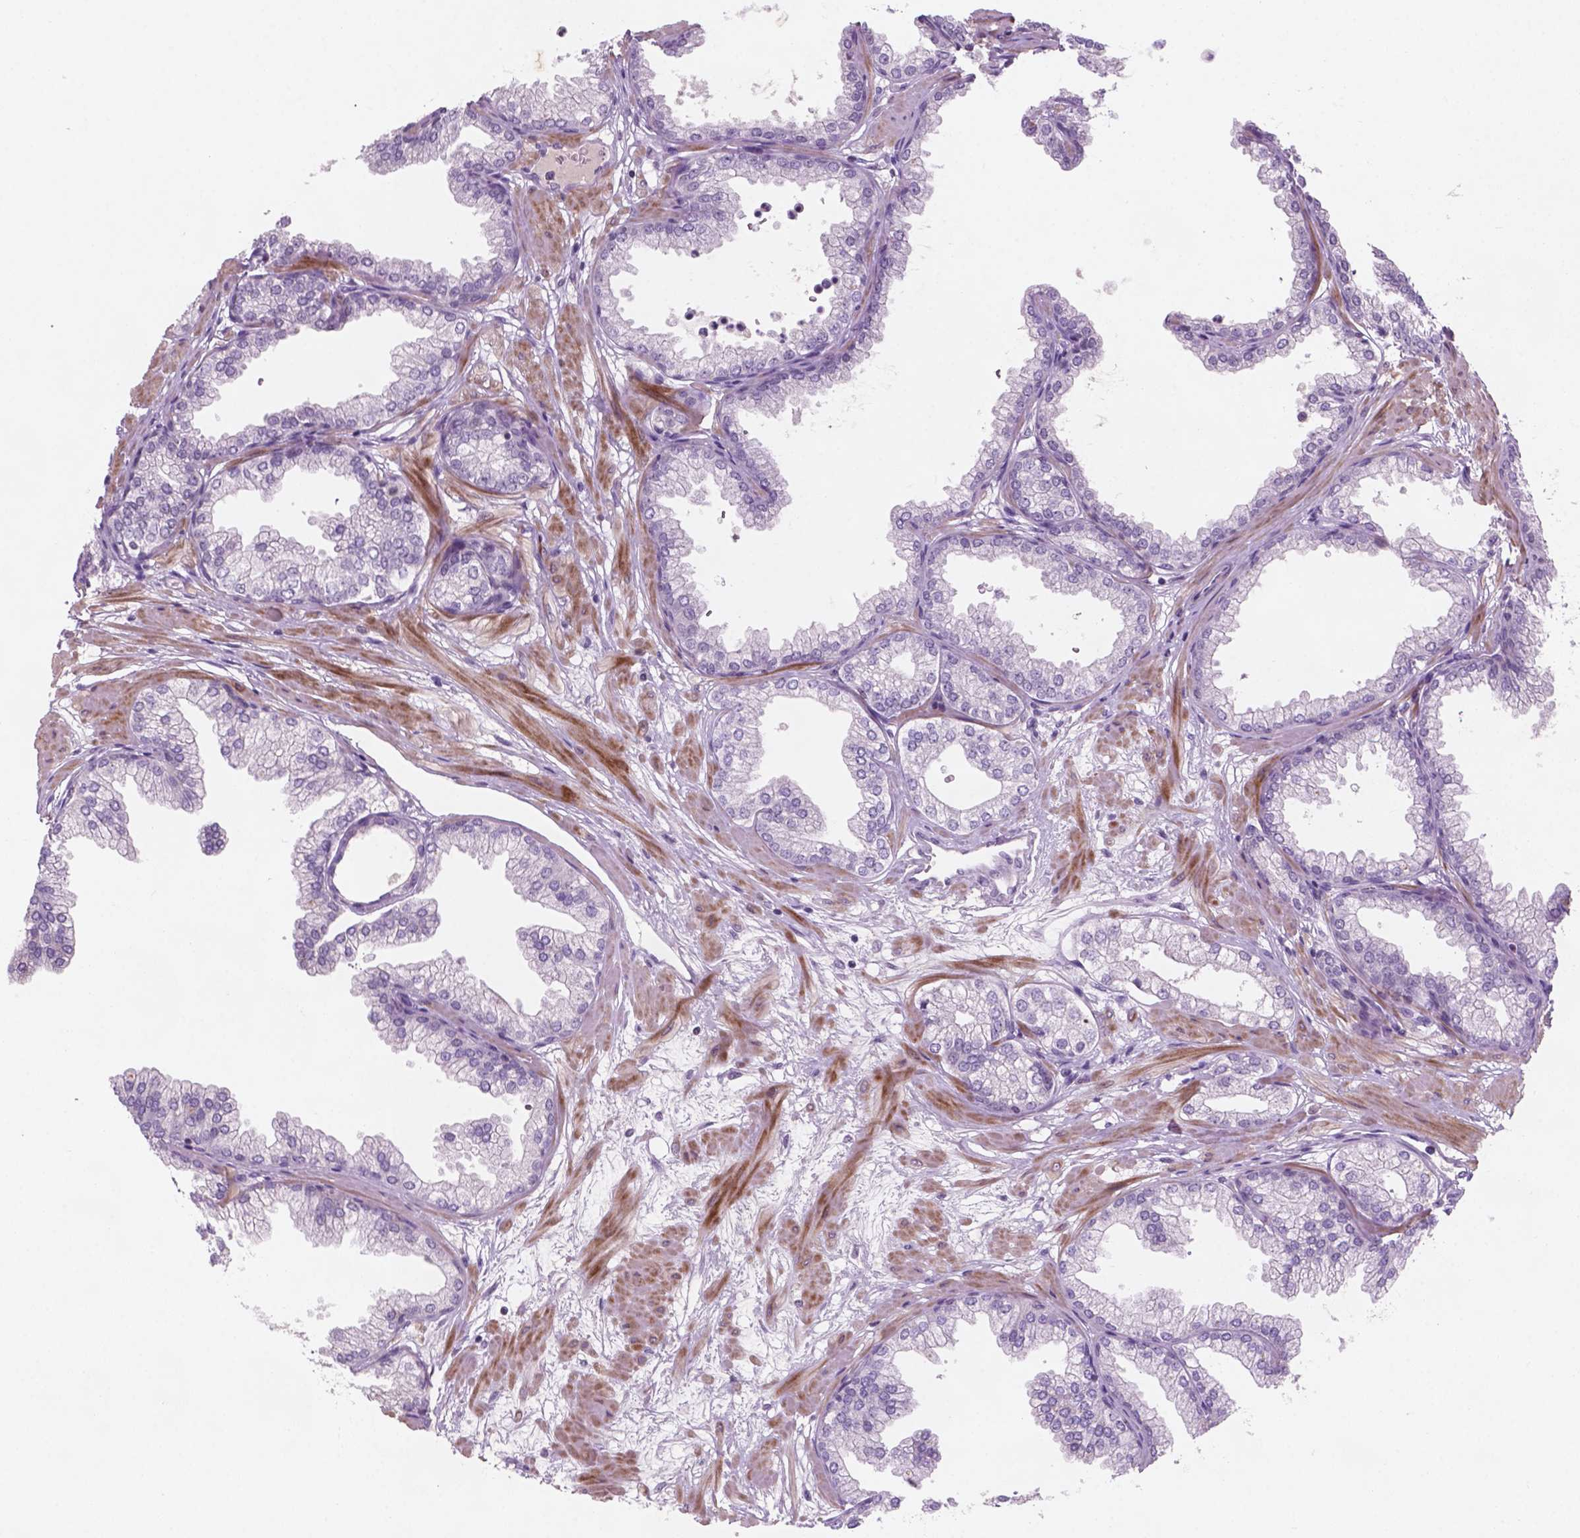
{"staining": {"intensity": "weak", "quantity": "<25%", "location": "nuclear"}, "tissue": "prostate", "cell_type": "Glandular cells", "image_type": "normal", "snomed": [{"axis": "morphology", "description": "Normal tissue, NOS"}, {"axis": "topography", "description": "Prostate"}], "caption": "There is no significant expression in glandular cells of prostate. (Immunohistochemistry, brightfield microscopy, high magnification).", "gene": "CTR9", "patient": {"sex": "male", "age": 37}}